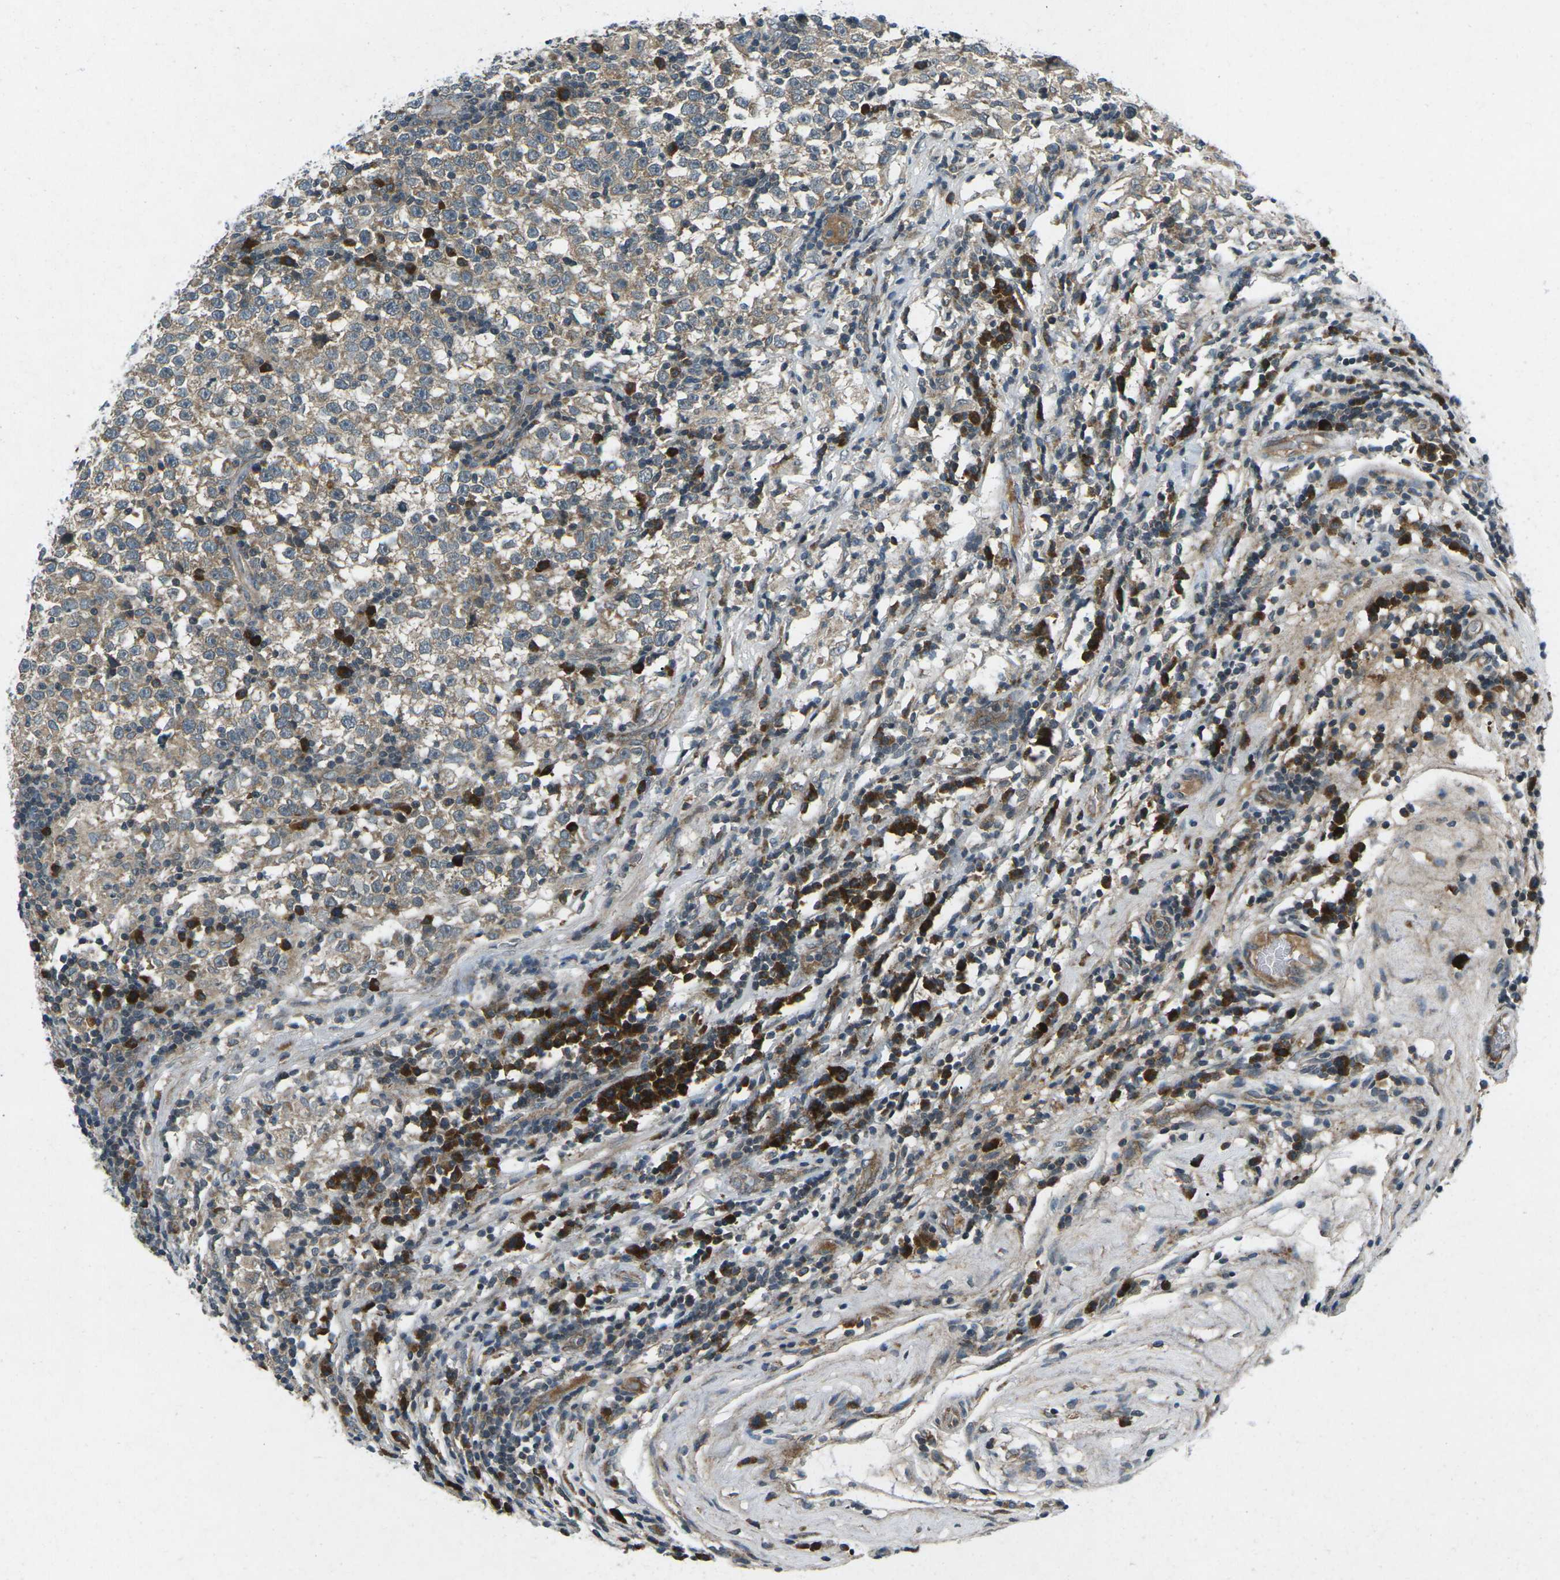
{"staining": {"intensity": "weak", "quantity": ">75%", "location": "cytoplasmic/membranous"}, "tissue": "testis cancer", "cell_type": "Tumor cells", "image_type": "cancer", "snomed": [{"axis": "morphology", "description": "Seminoma, NOS"}, {"axis": "topography", "description": "Testis"}], "caption": "Testis seminoma stained with immunohistochemistry reveals weak cytoplasmic/membranous expression in approximately >75% of tumor cells. The protein of interest is stained brown, and the nuclei are stained in blue (DAB (3,3'-diaminobenzidine) IHC with brightfield microscopy, high magnification).", "gene": "CDK16", "patient": {"sex": "male", "age": 43}}